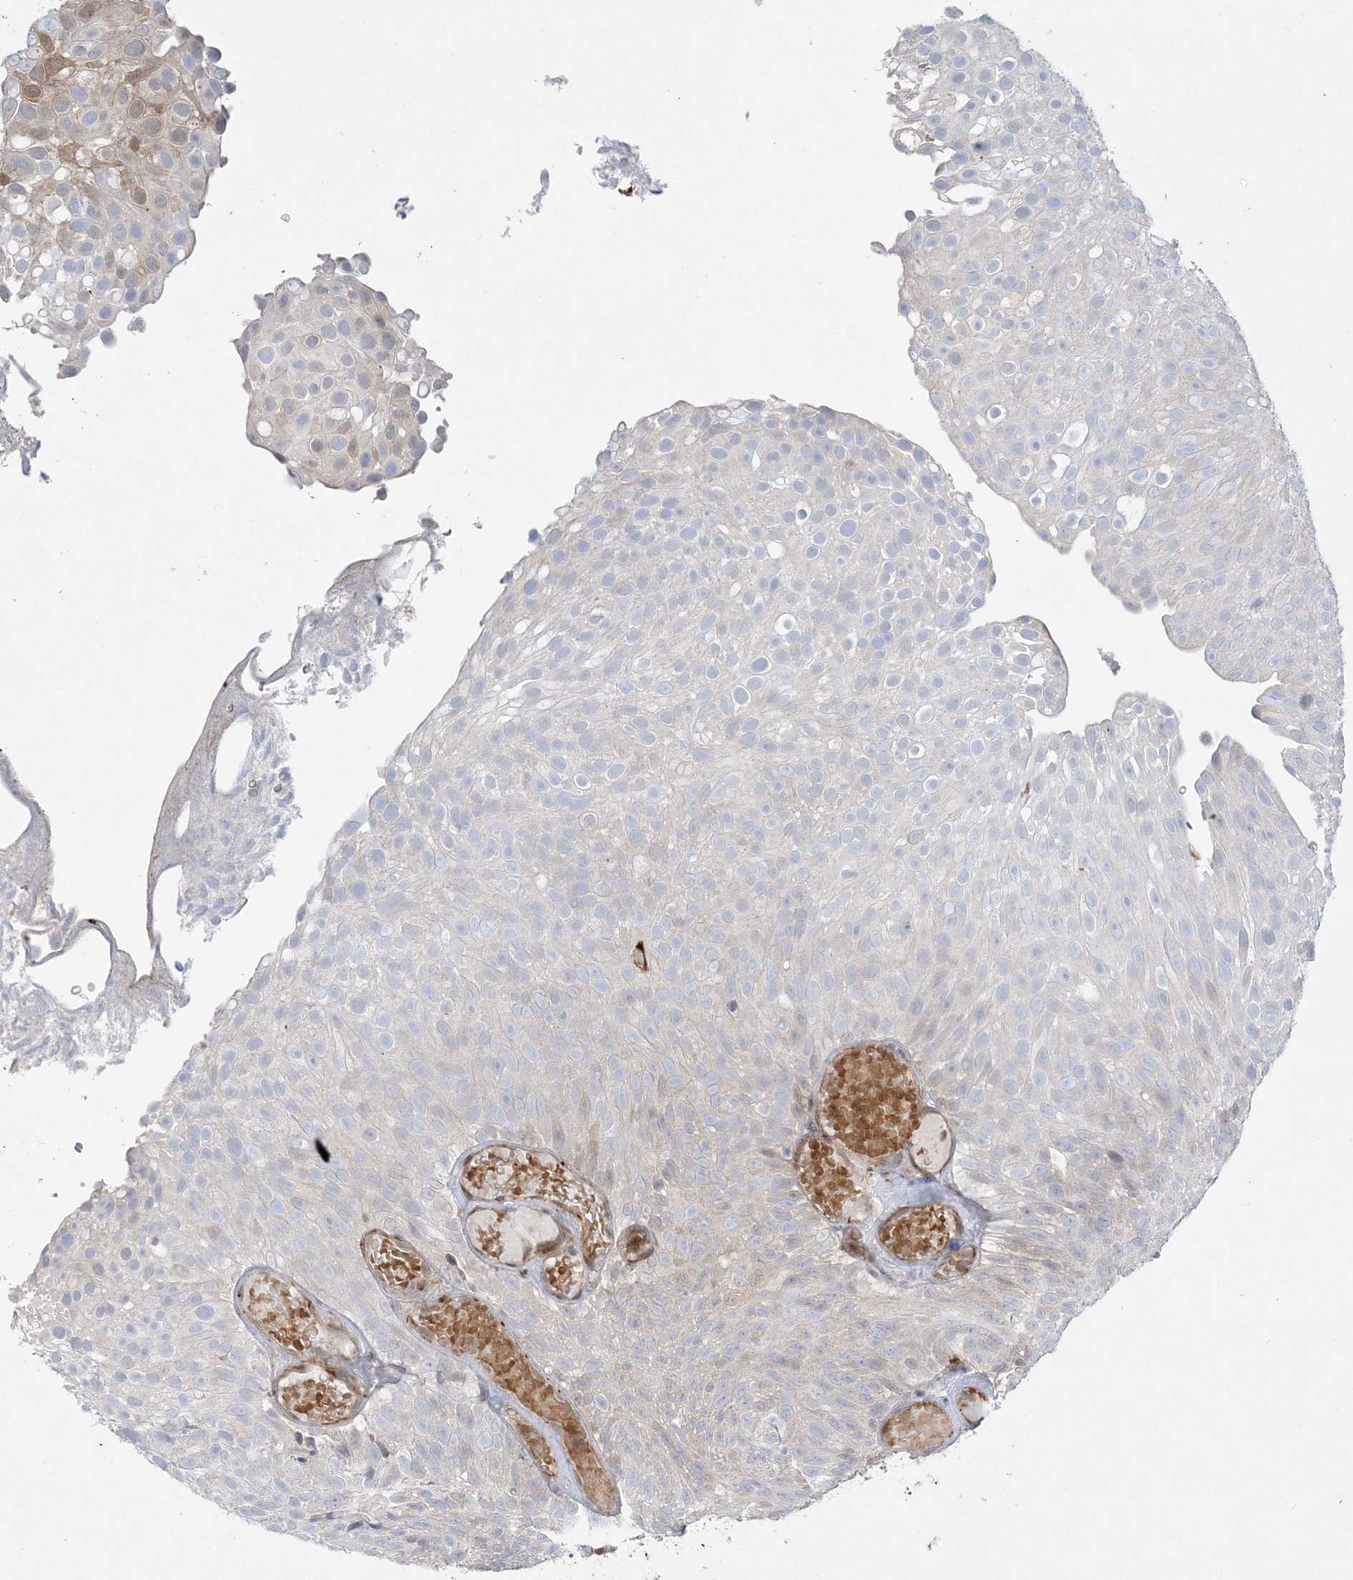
{"staining": {"intensity": "negative", "quantity": "none", "location": "none"}, "tissue": "urothelial cancer", "cell_type": "Tumor cells", "image_type": "cancer", "snomed": [{"axis": "morphology", "description": "Urothelial carcinoma, Low grade"}, {"axis": "topography", "description": "Urinary bladder"}], "caption": "Immunohistochemistry of human urothelial carcinoma (low-grade) displays no expression in tumor cells.", "gene": "INPP1", "patient": {"sex": "male", "age": 78}}